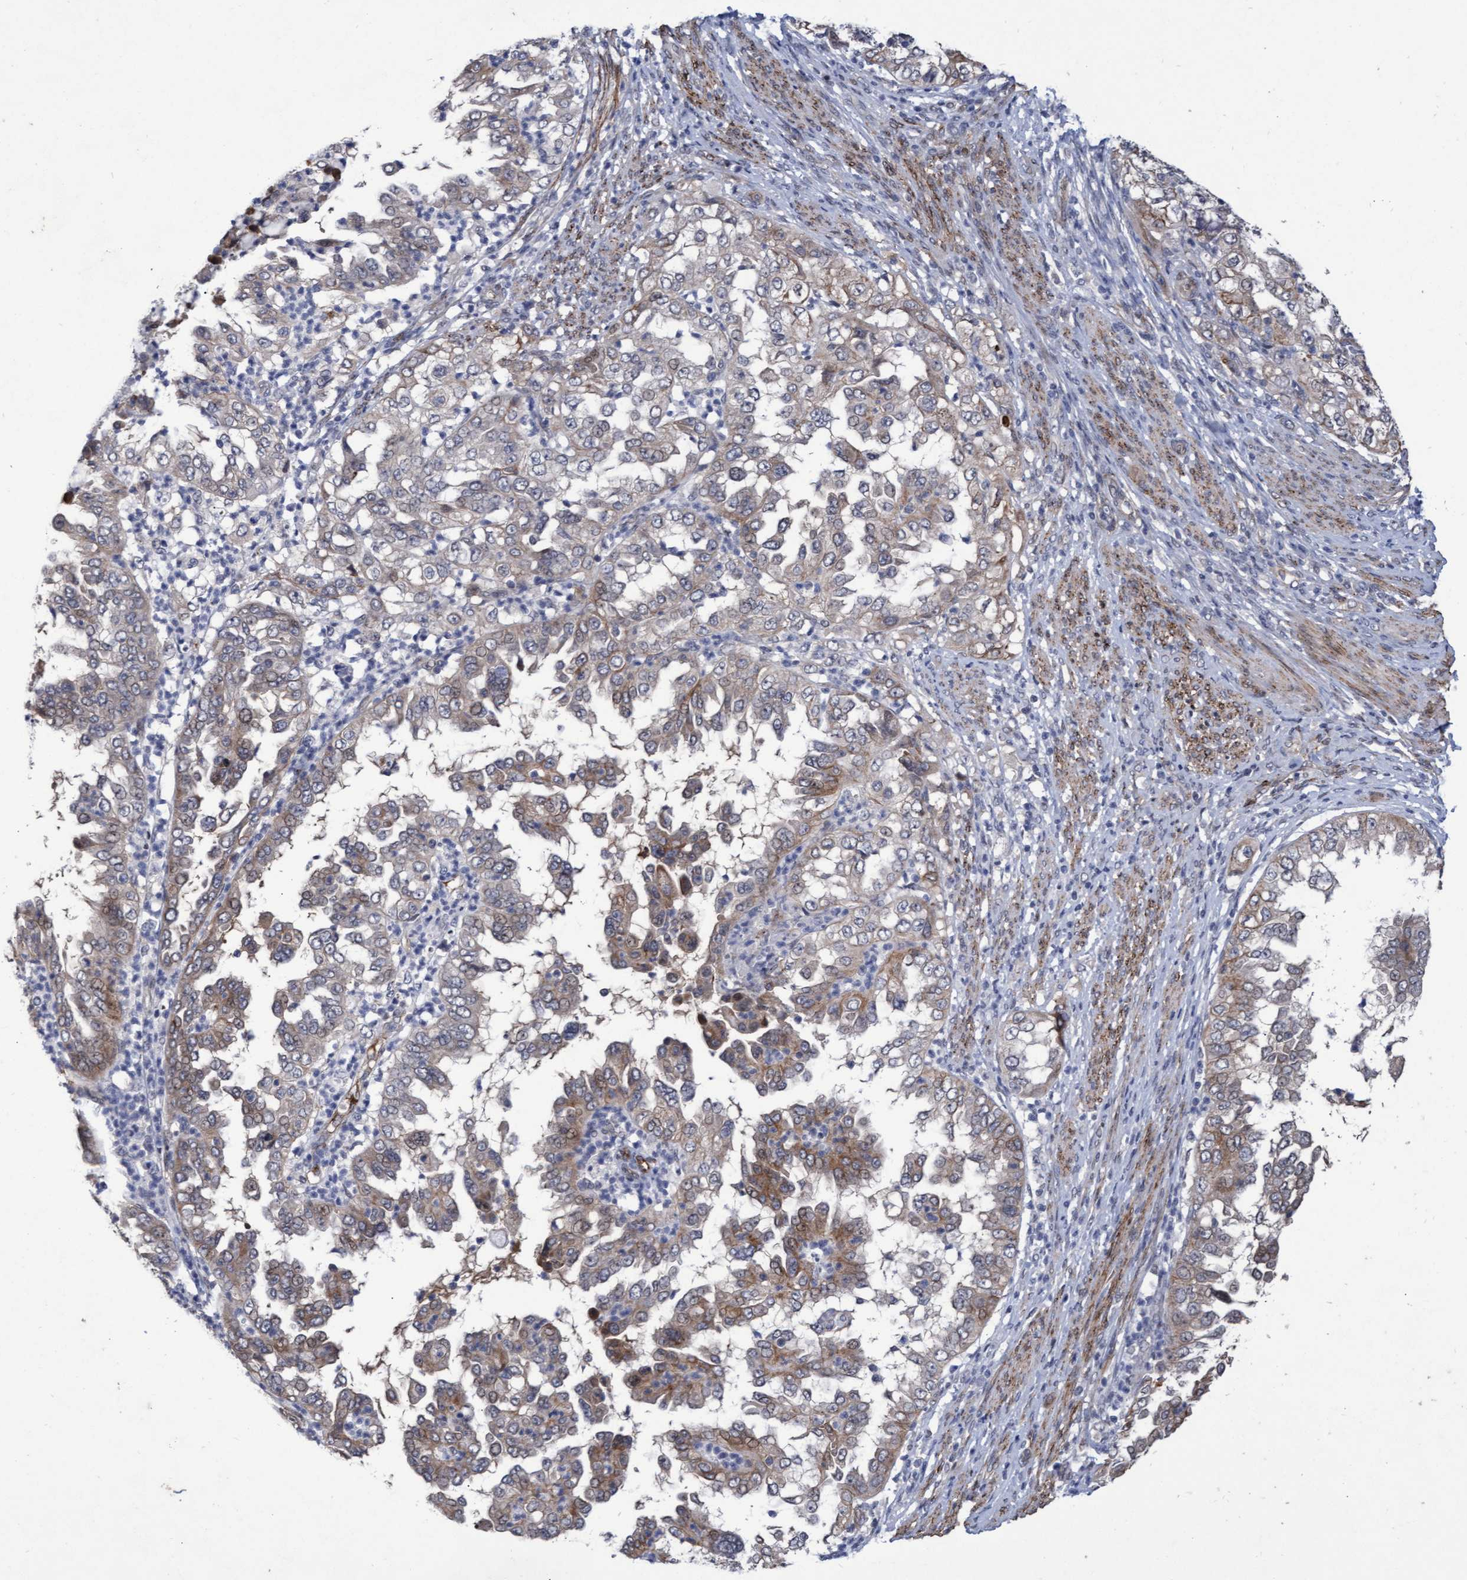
{"staining": {"intensity": "moderate", "quantity": "<25%", "location": "cytoplasmic/membranous"}, "tissue": "endometrial cancer", "cell_type": "Tumor cells", "image_type": "cancer", "snomed": [{"axis": "morphology", "description": "Adenocarcinoma, NOS"}, {"axis": "topography", "description": "Endometrium"}], "caption": "A high-resolution image shows IHC staining of endometrial cancer, which reveals moderate cytoplasmic/membranous expression in about <25% of tumor cells.", "gene": "ZNF750", "patient": {"sex": "female", "age": 85}}